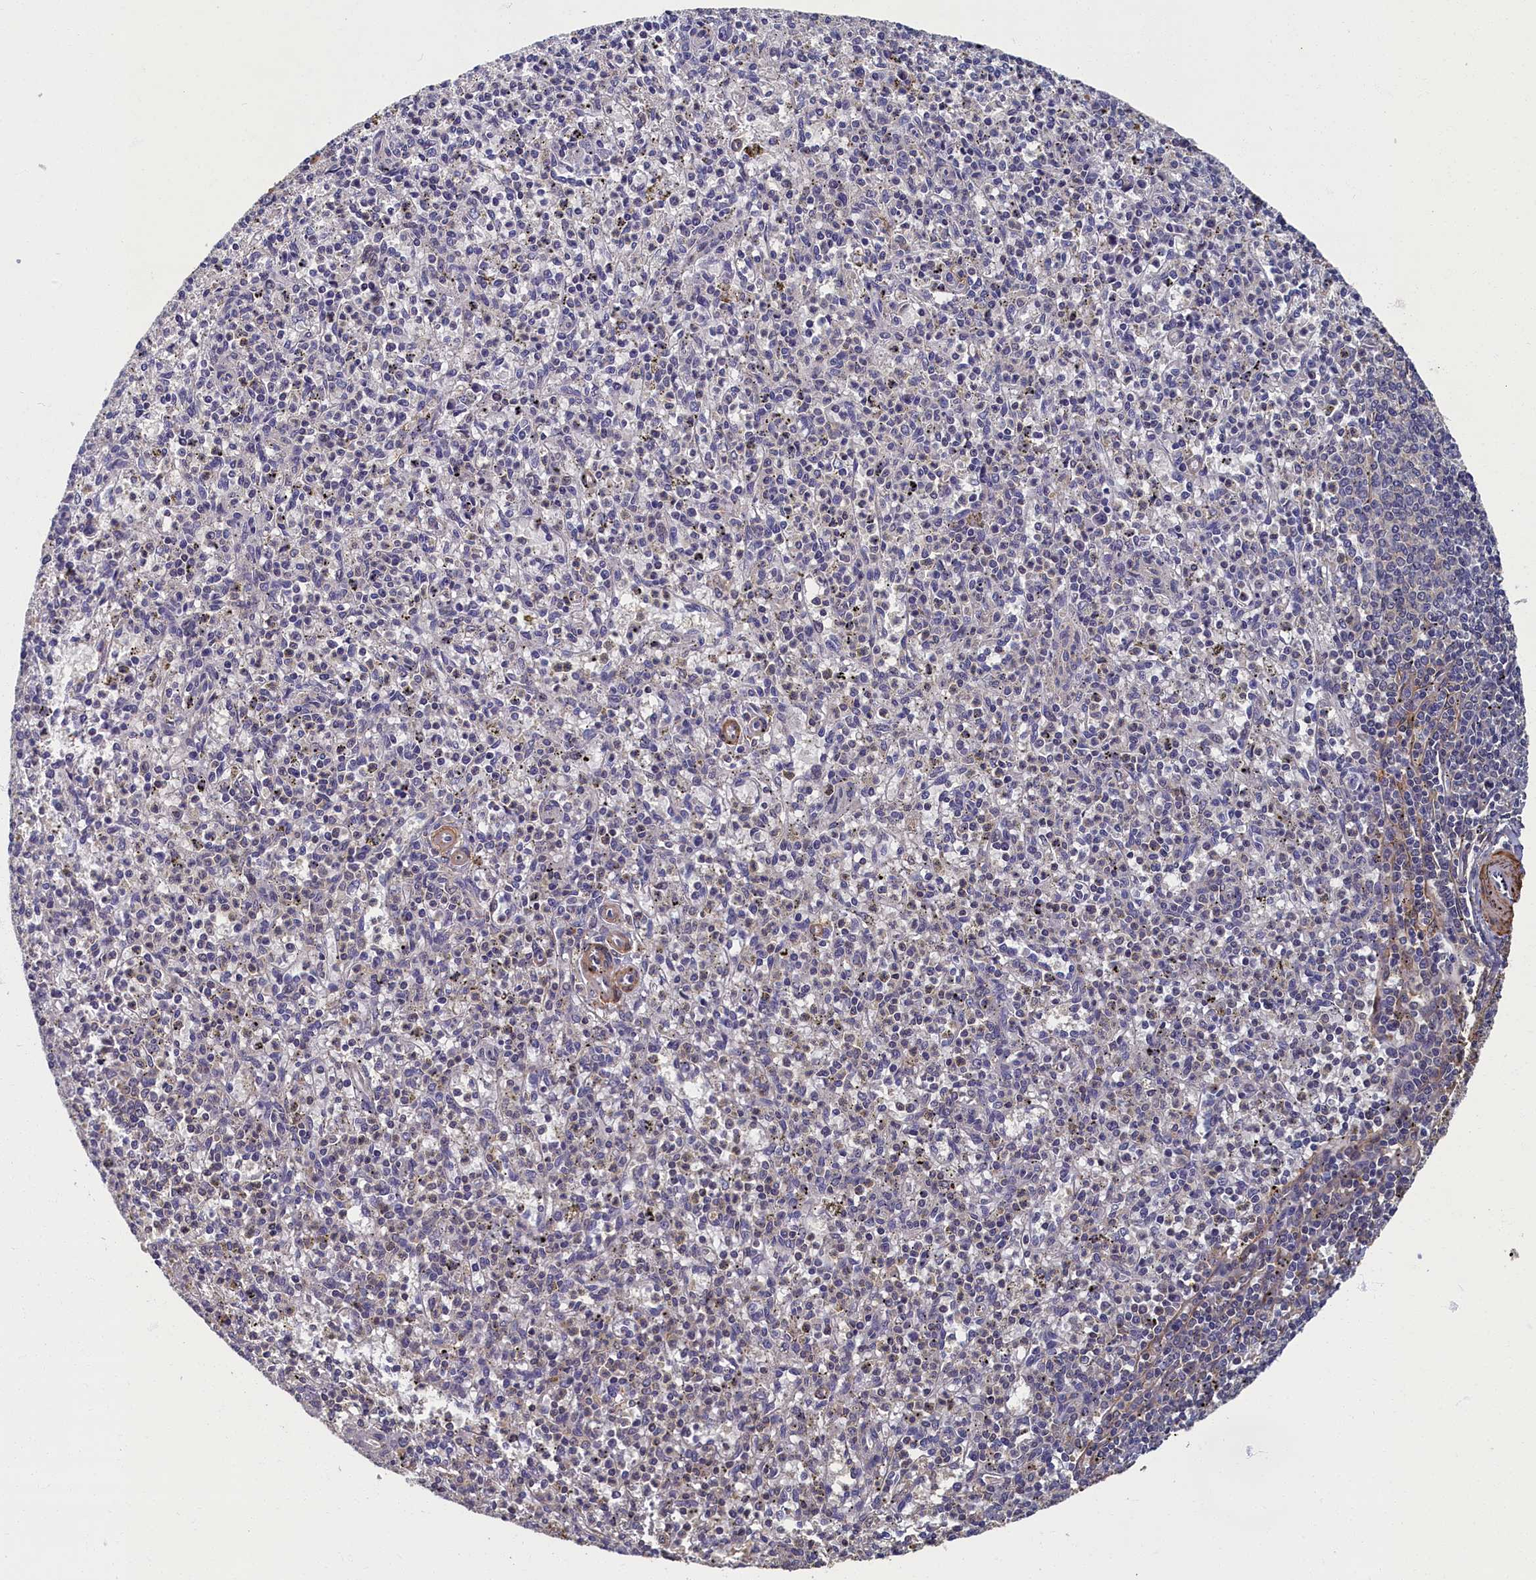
{"staining": {"intensity": "negative", "quantity": "none", "location": "none"}, "tissue": "spleen", "cell_type": "Cells in red pulp", "image_type": "normal", "snomed": [{"axis": "morphology", "description": "Normal tissue, NOS"}, {"axis": "topography", "description": "Spleen"}], "caption": "The IHC histopathology image has no significant positivity in cells in red pulp of spleen. (Brightfield microscopy of DAB IHC at high magnification).", "gene": "TBCB", "patient": {"sex": "male", "age": 72}}